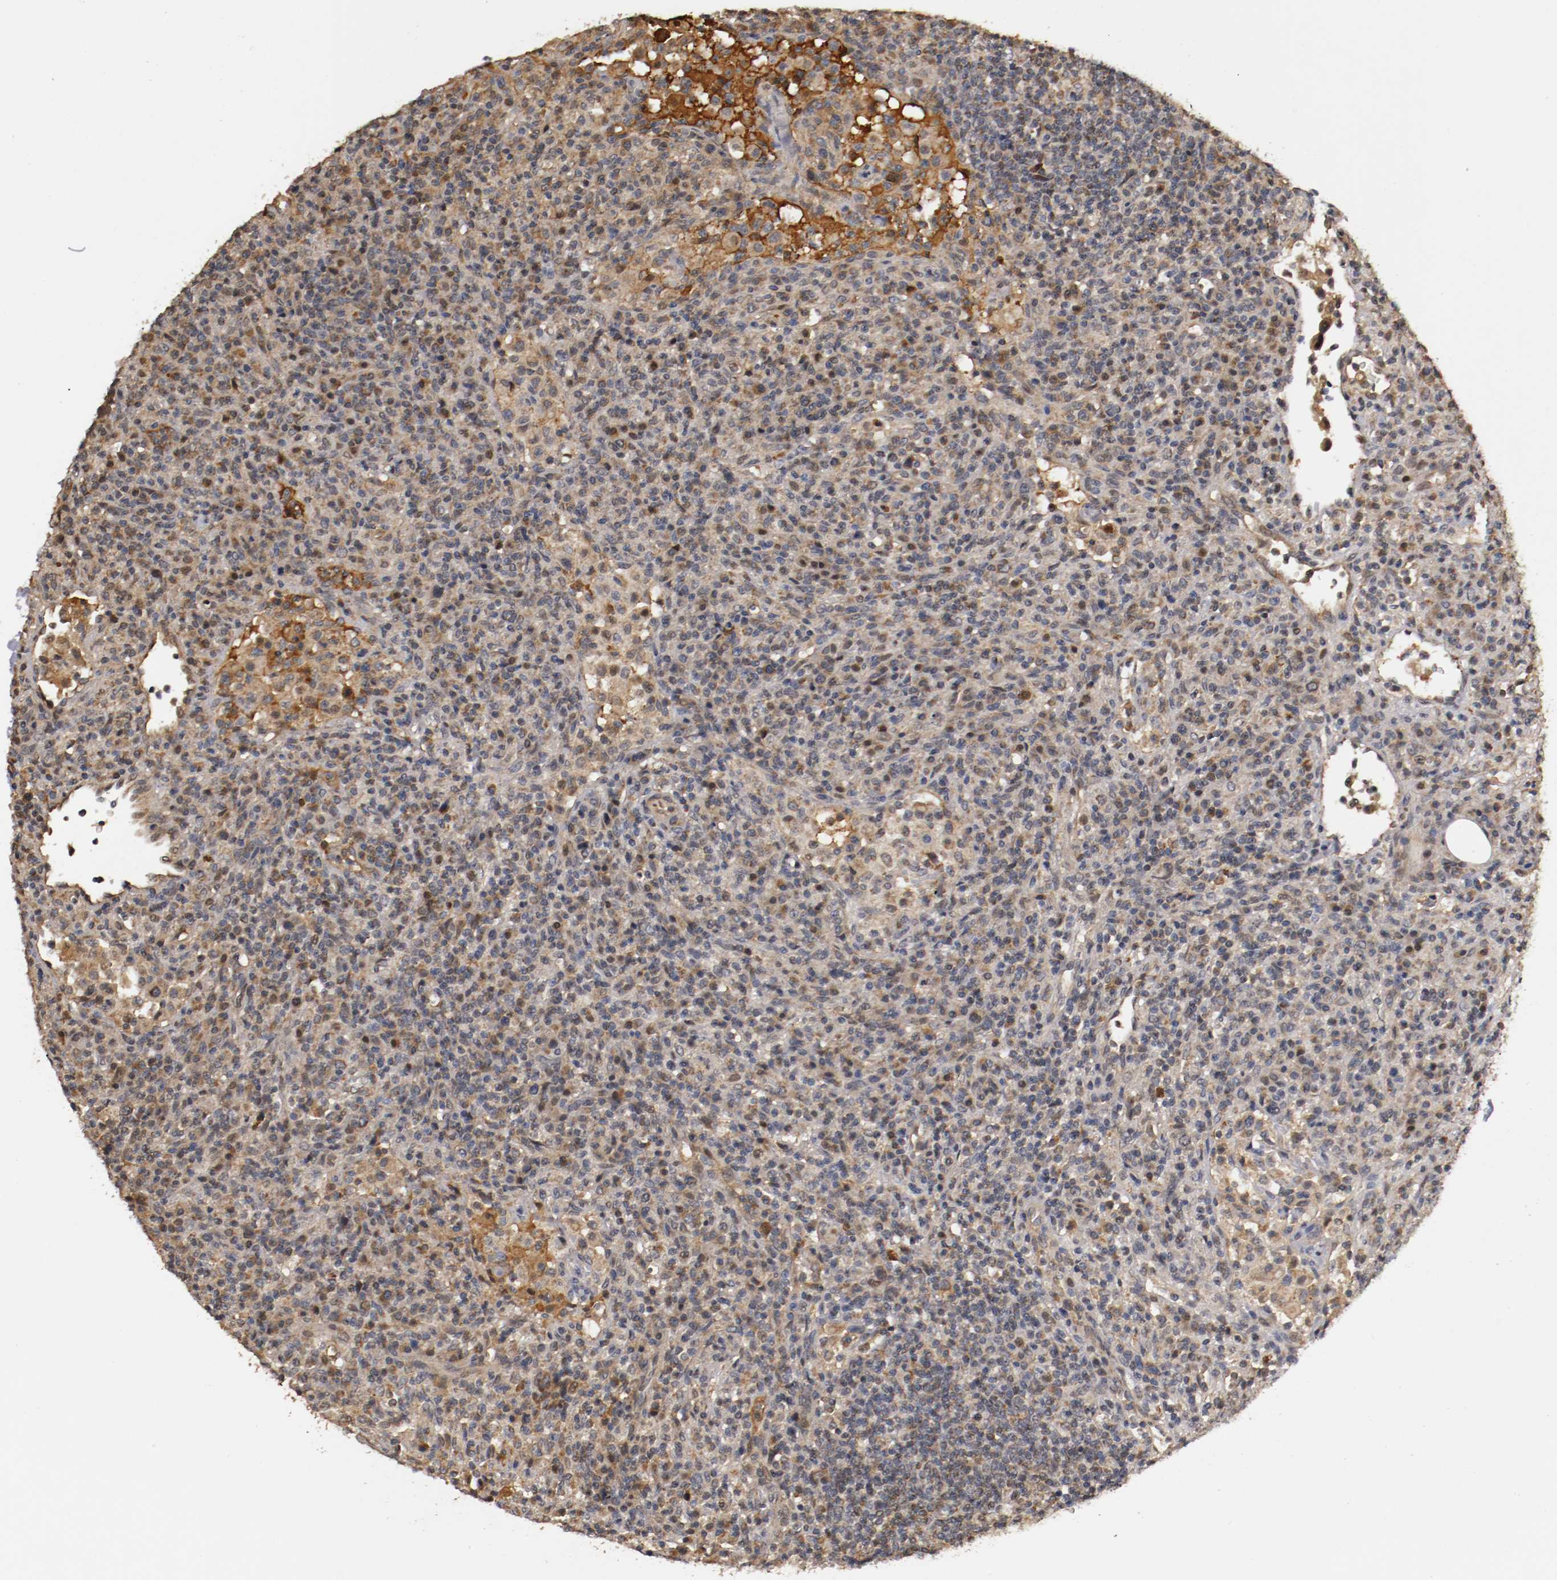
{"staining": {"intensity": "weak", "quantity": "25%-75%", "location": "cytoplasmic/membranous,nuclear"}, "tissue": "lymphoma", "cell_type": "Tumor cells", "image_type": "cancer", "snomed": [{"axis": "morphology", "description": "Hodgkin's disease, NOS"}, {"axis": "topography", "description": "Lymph node"}], "caption": "Human Hodgkin's disease stained with a protein marker demonstrates weak staining in tumor cells.", "gene": "TNFRSF1B", "patient": {"sex": "male", "age": 65}}